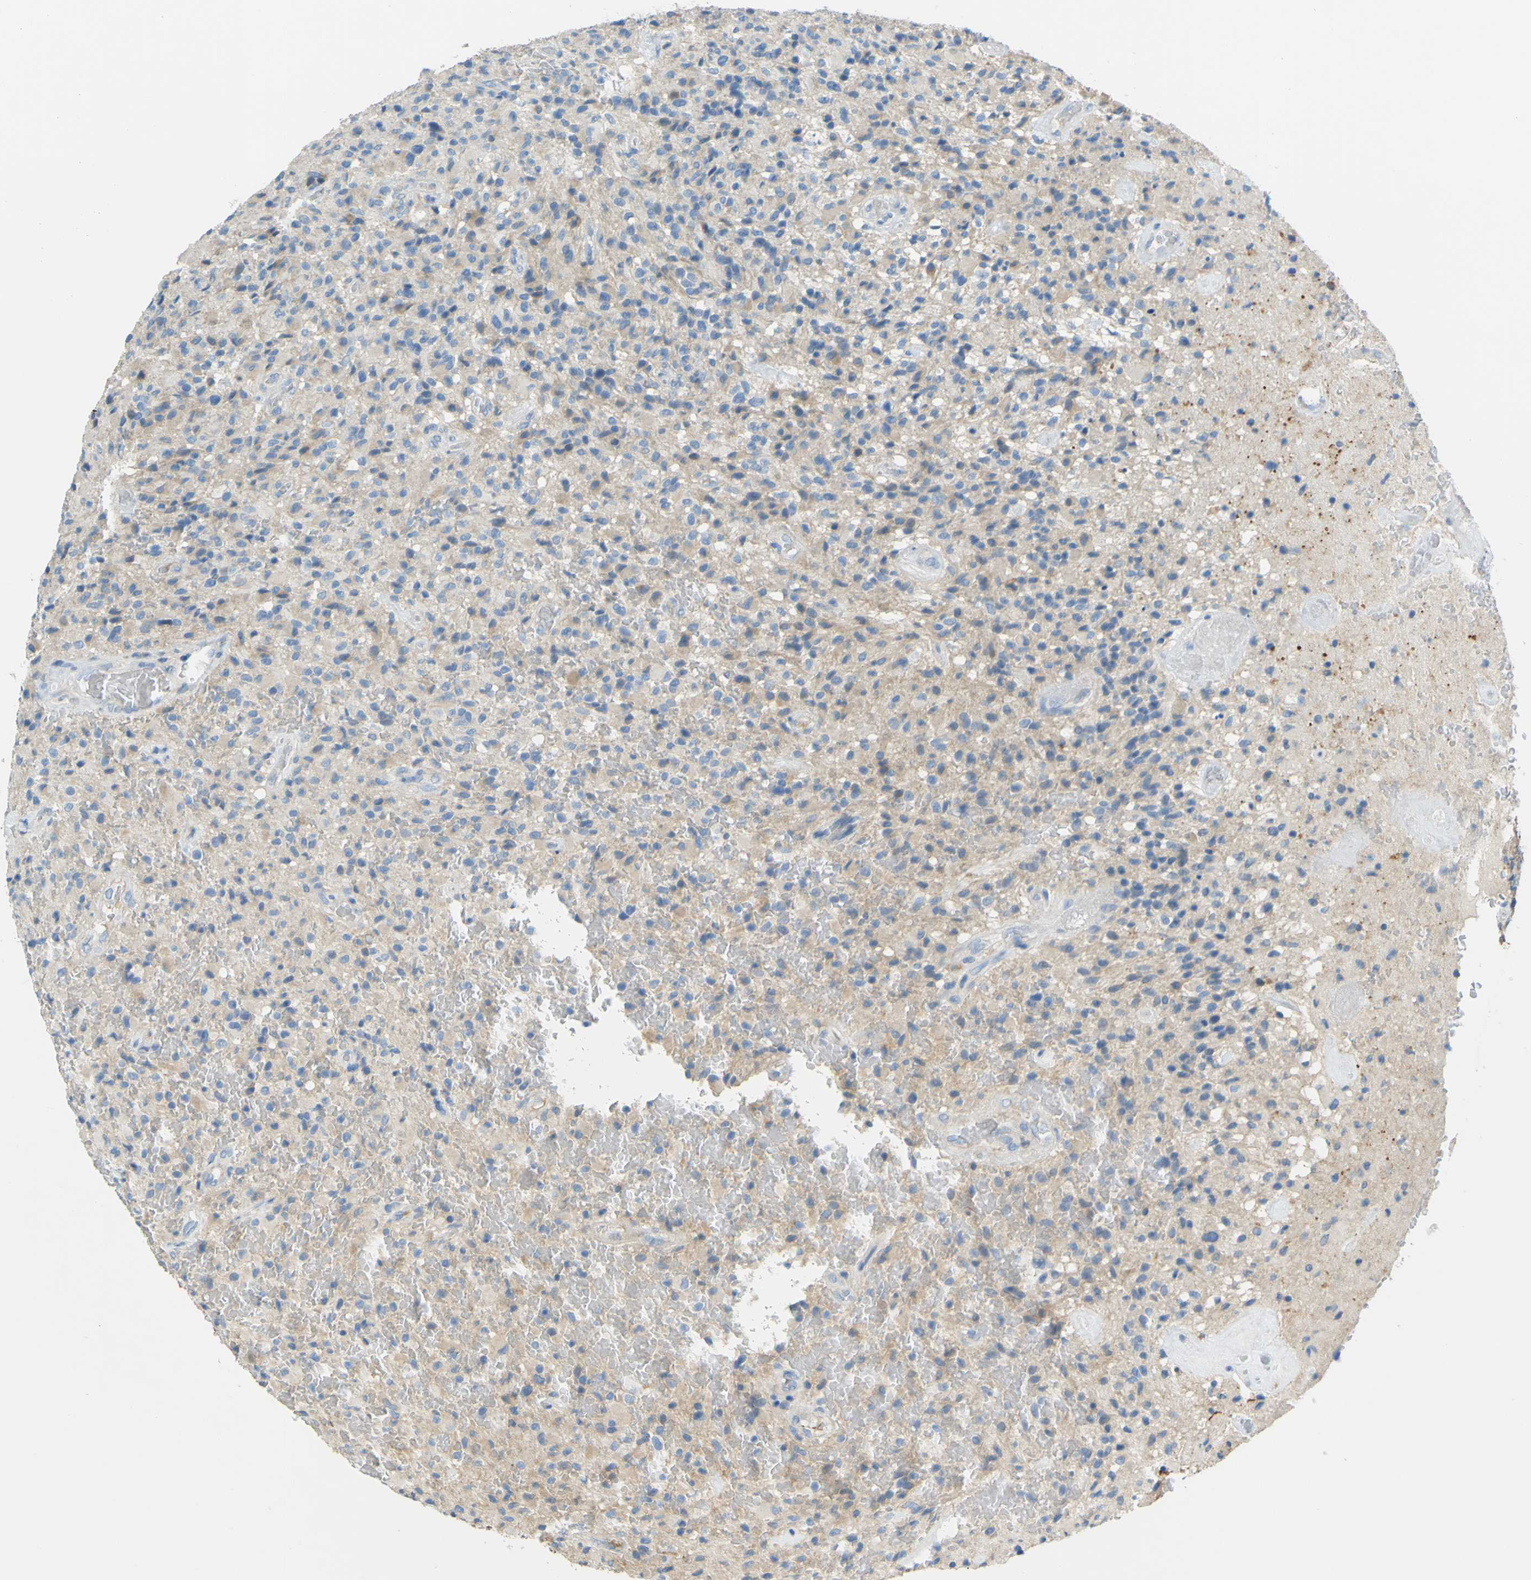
{"staining": {"intensity": "weak", "quantity": "25%-75%", "location": "cytoplasmic/membranous"}, "tissue": "glioma", "cell_type": "Tumor cells", "image_type": "cancer", "snomed": [{"axis": "morphology", "description": "Glioma, malignant, High grade"}, {"axis": "topography", "description": "Brain"}], "caption": "The image exhibits a brown stain indicating the presence of a protein in the cytoplasmic/membranous of tumor cells in glioma.", "gene": "OGN", "patient": {"sex": "male", "age": 71}}